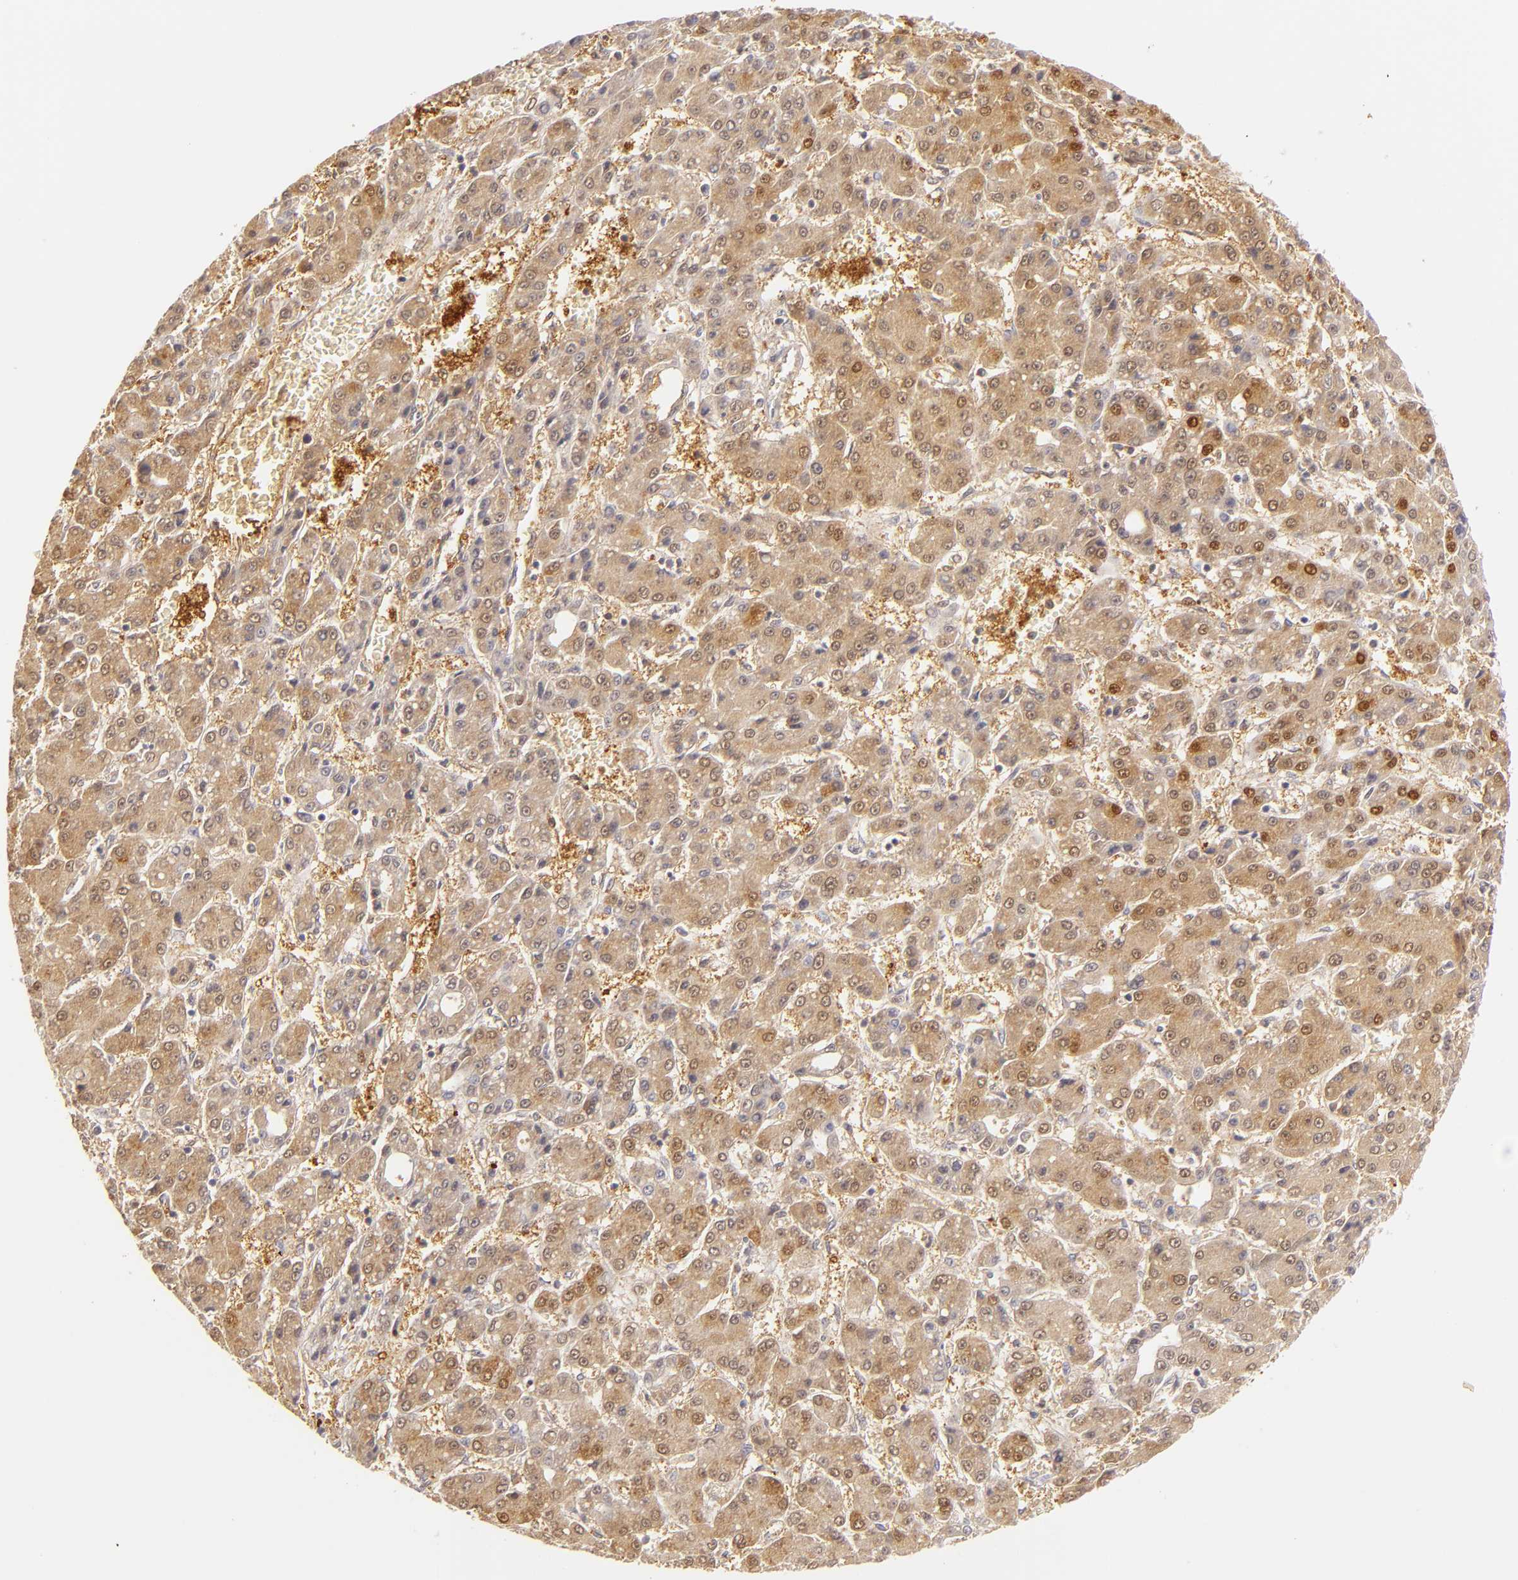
{"staining": {"intensity": "weak", "quantity": "25%-75%", "location": "cytoplasmic/membranous"}, "tissue": "liver cancer", "cell_type": "Tumor cells", "image_type": "cancer", "snomed": [{"axis": "morphology", "description": "Carcinoma, Hepatocellular, NOS"}, {"axis": "topography", "description": "Liver"}], "caption": "Immunohistochemistry (IHC) (DAB) staining of liver cancer shows weak cytoplasmic/membranous protein staining in about 25%-75% of tumor cells.", "gene": "FABP1", "patient": {"sex": "male", "age": 69}}